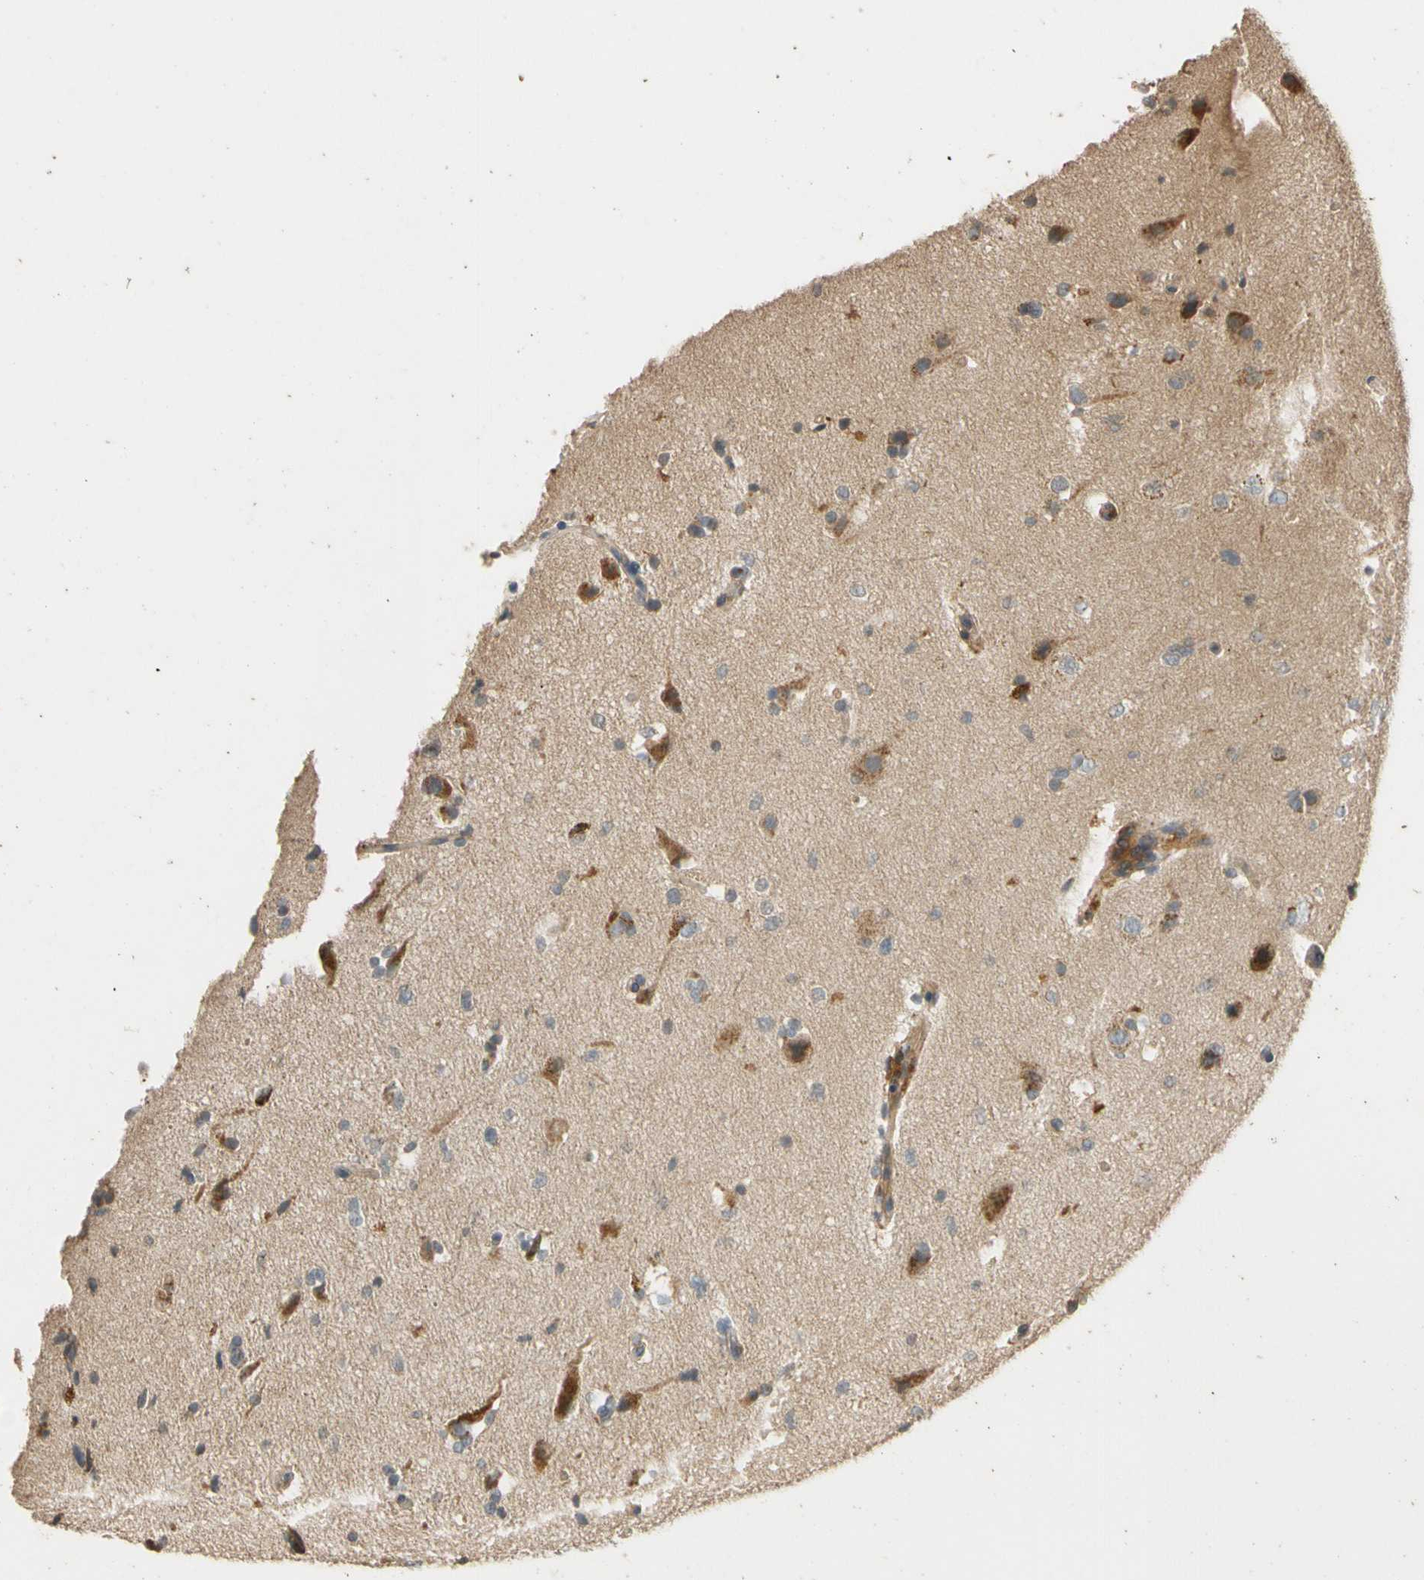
{"staining": {"intensity": "negative", "quantity": "none", "location": "none"}, "tissue": "glioma", "cell_type": "Tumor cells", "image_type": "cancer", "snomed": [{"axis": "morphology", "description": "Glioma, malignant, Low grade"}, {"axis": "topography", "description": "Brain"}], "caption": "This is an immunohistochemistry (IHC) histopathology image of human glioma. There is no staining in tumor cells.", "gene": "ATP2C1", "patient": {"sex": "female", "age": 37}}